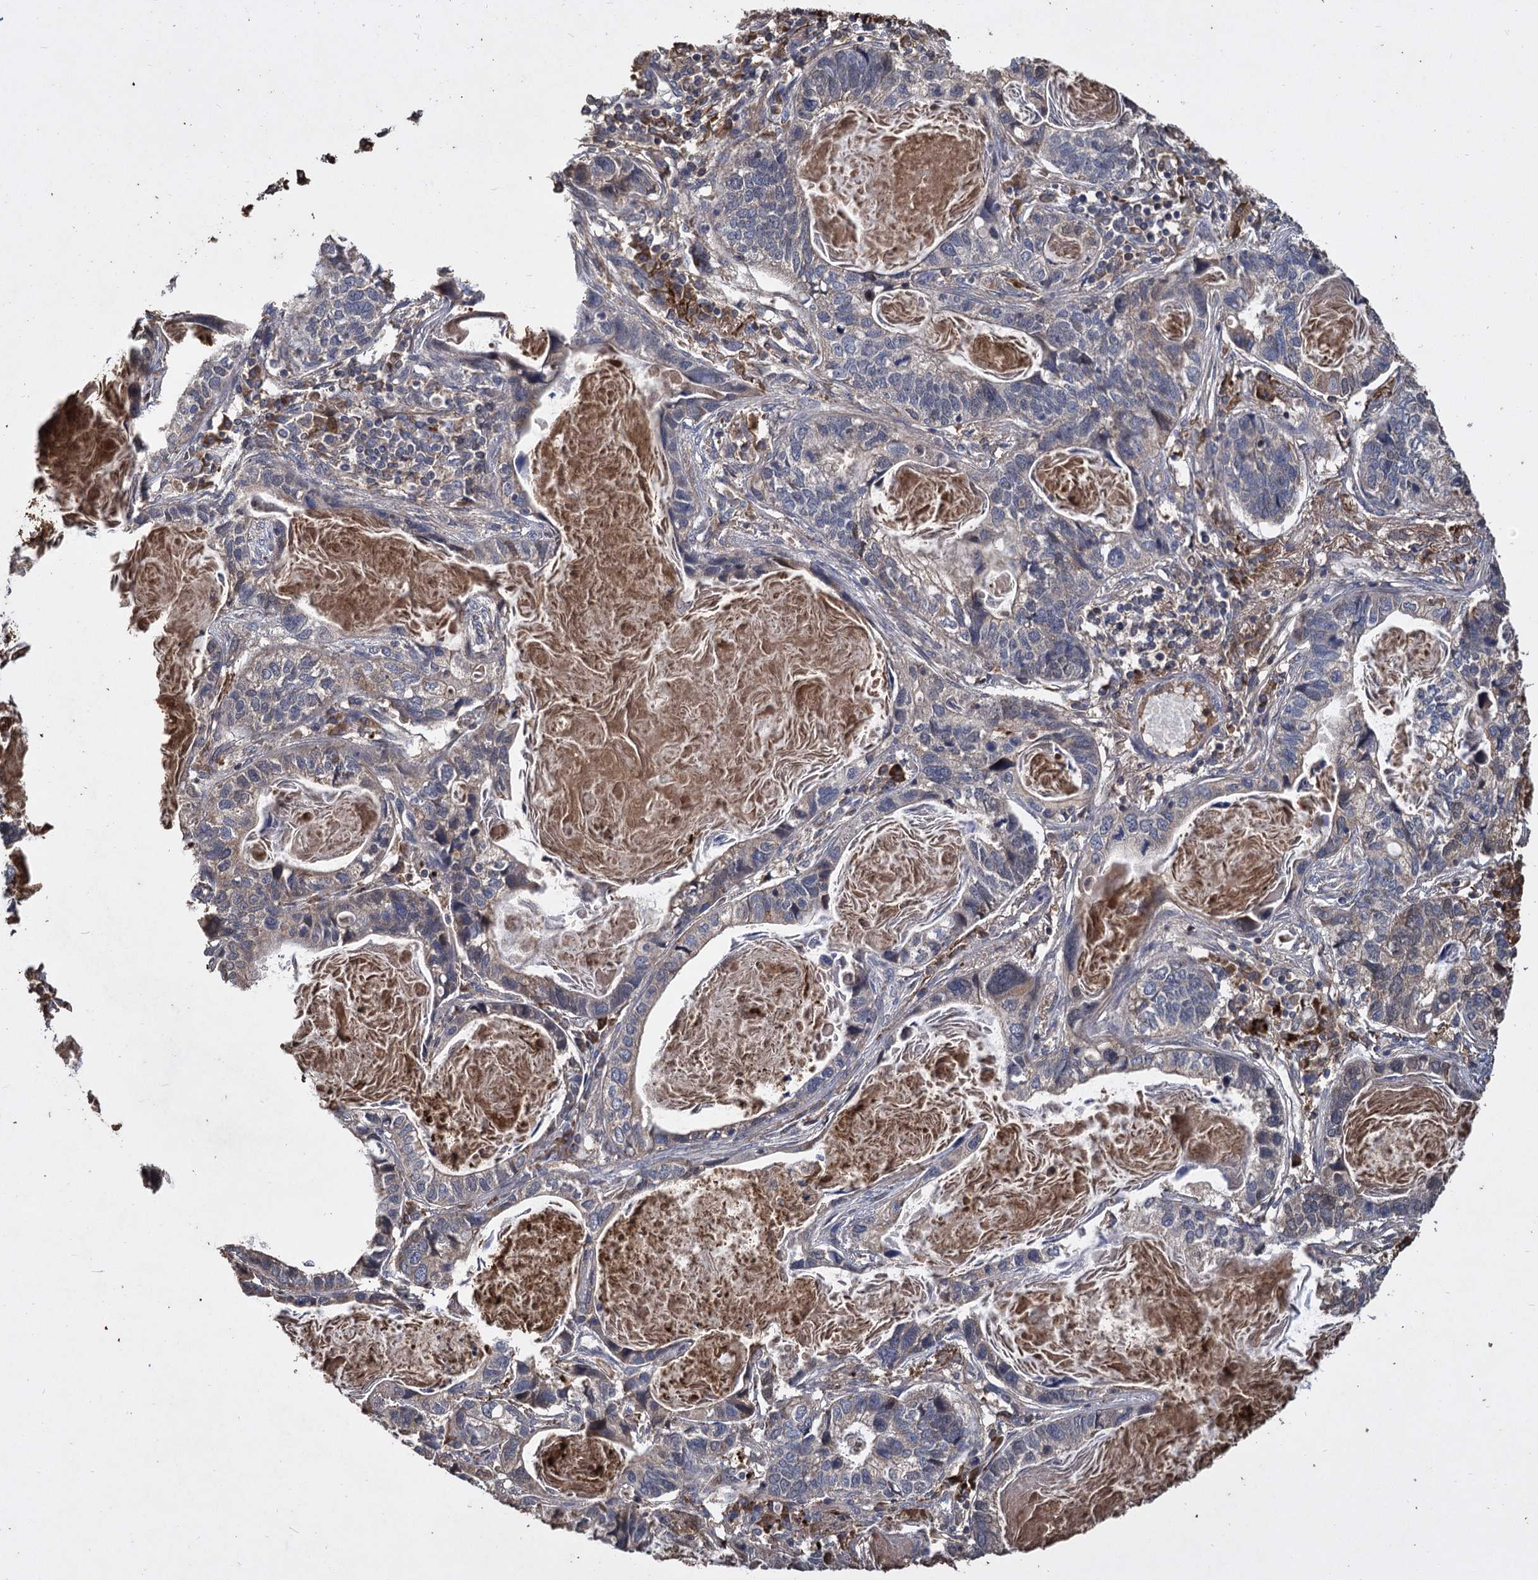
{"staining": {"intensity": "weak", "quantity": "<25%", "location": "cytoplasmic/membranous"}, "tissue": "lung cancer", "cell_type": "Tumor cells", "image_type": "cancer", "snomed": [{"axis": "morphology", "description": "Adenocarcinoma, NOS"}, {"axis": "topography", "description": "Lung"}], "caption": "This image is of lung cancer (adenocarcinoma) stained with immunohistochemistry to label a protein in brown with the nuclei are counter-stained blue. There is no expression in tumor cells. (DAB (3,3'-diaminobenzidine) IHC visualized using brightfield microscopy, high magnification).", "gene": "GCLC", "patient": {"sex": "male", "age": 67}}